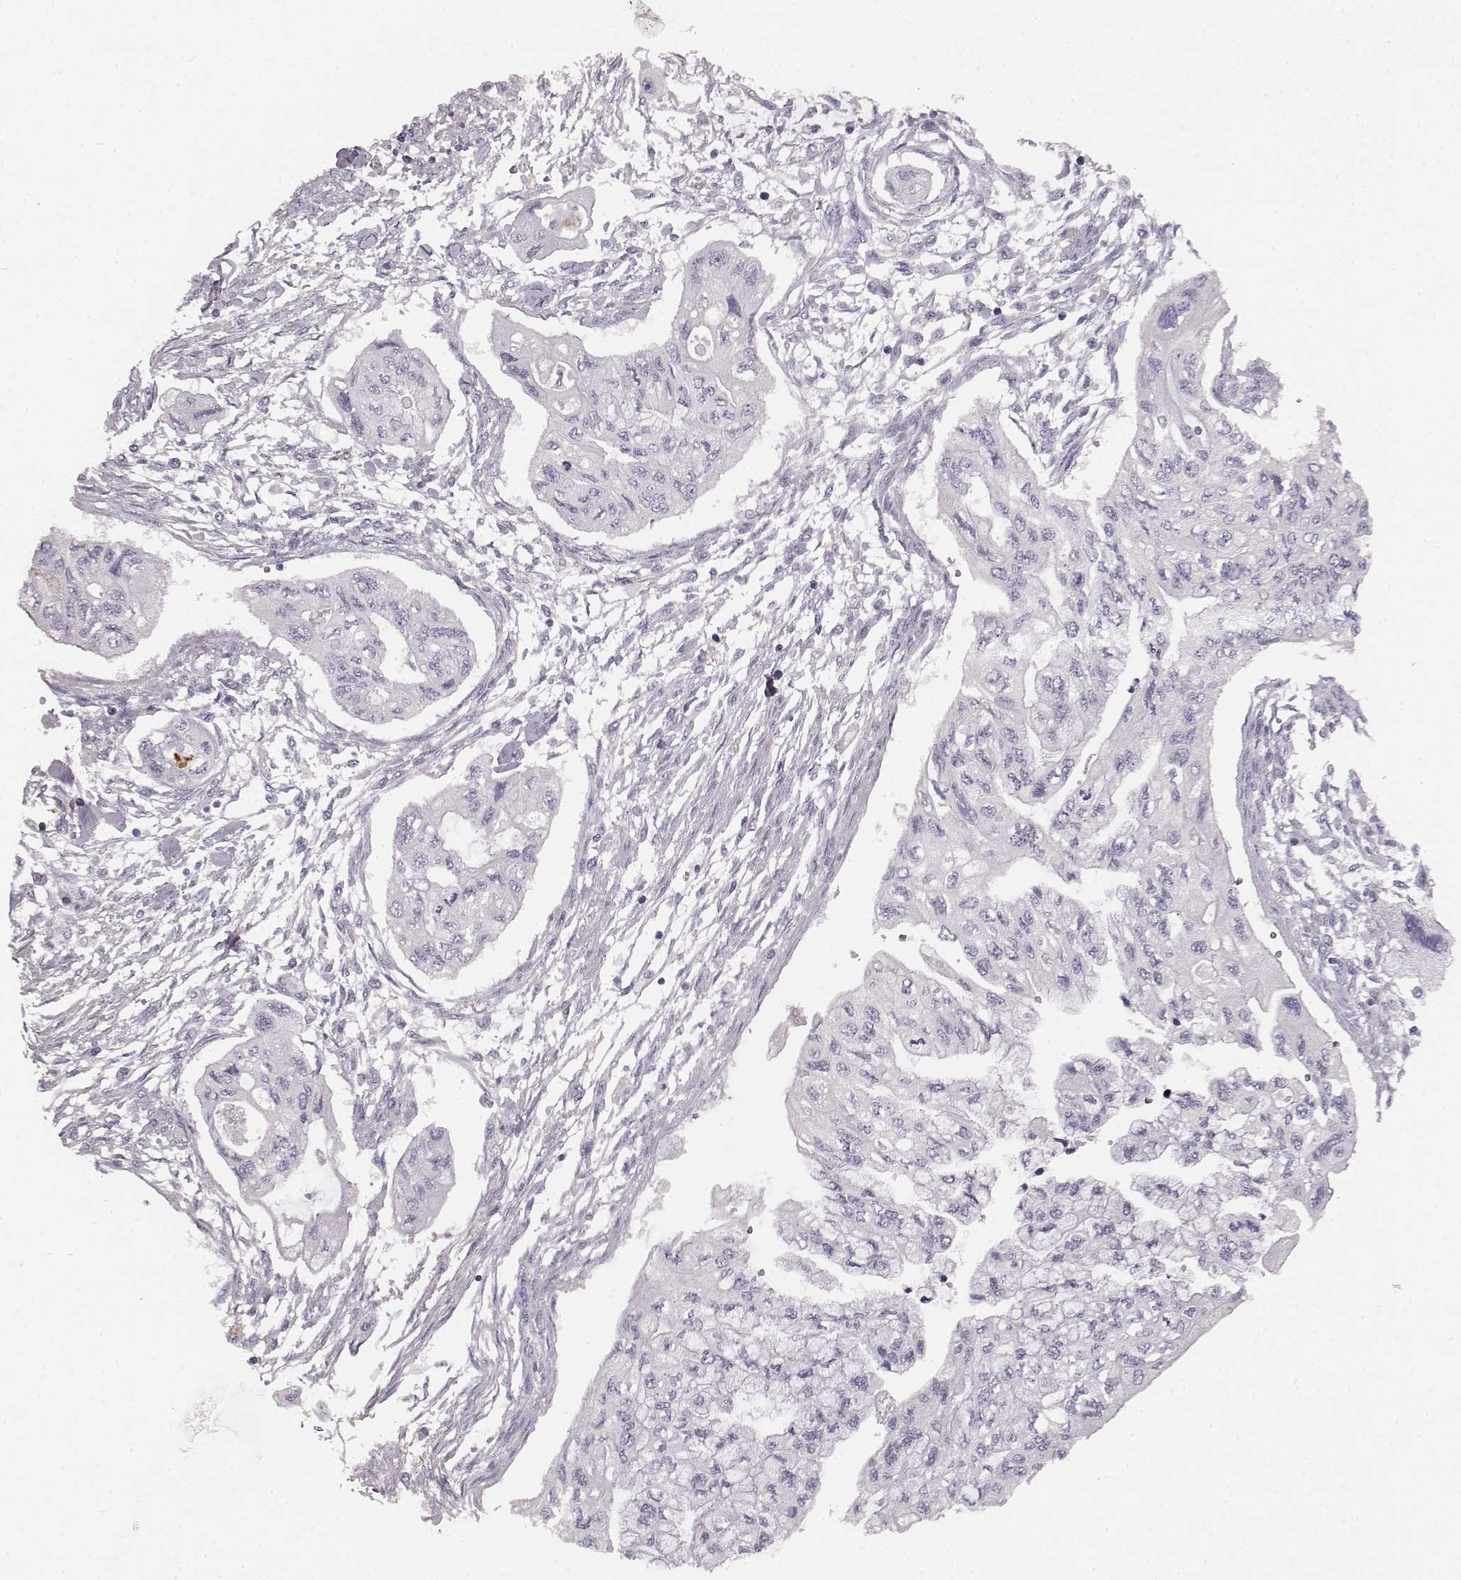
{"staining": {"intensity": "negative", "quantity": "none", "location": "none"}, "tissue": "pancreatic cancer", "cell_type": "Tumor cells", "image_type": "cancer", "snomed": [{"axis": "morphology", "description": "Adenocarcinoma, NOS"}, {"axis": "topography", "description": "Pancreas"}], "caption": "Immunohistochemistry histopathology image of human pancreatic cancer stained for a protein (brown), which shows no expression in tumor cells.", "gene": "KIAA0319", "patient": {"sex": "female", "age": 76}}